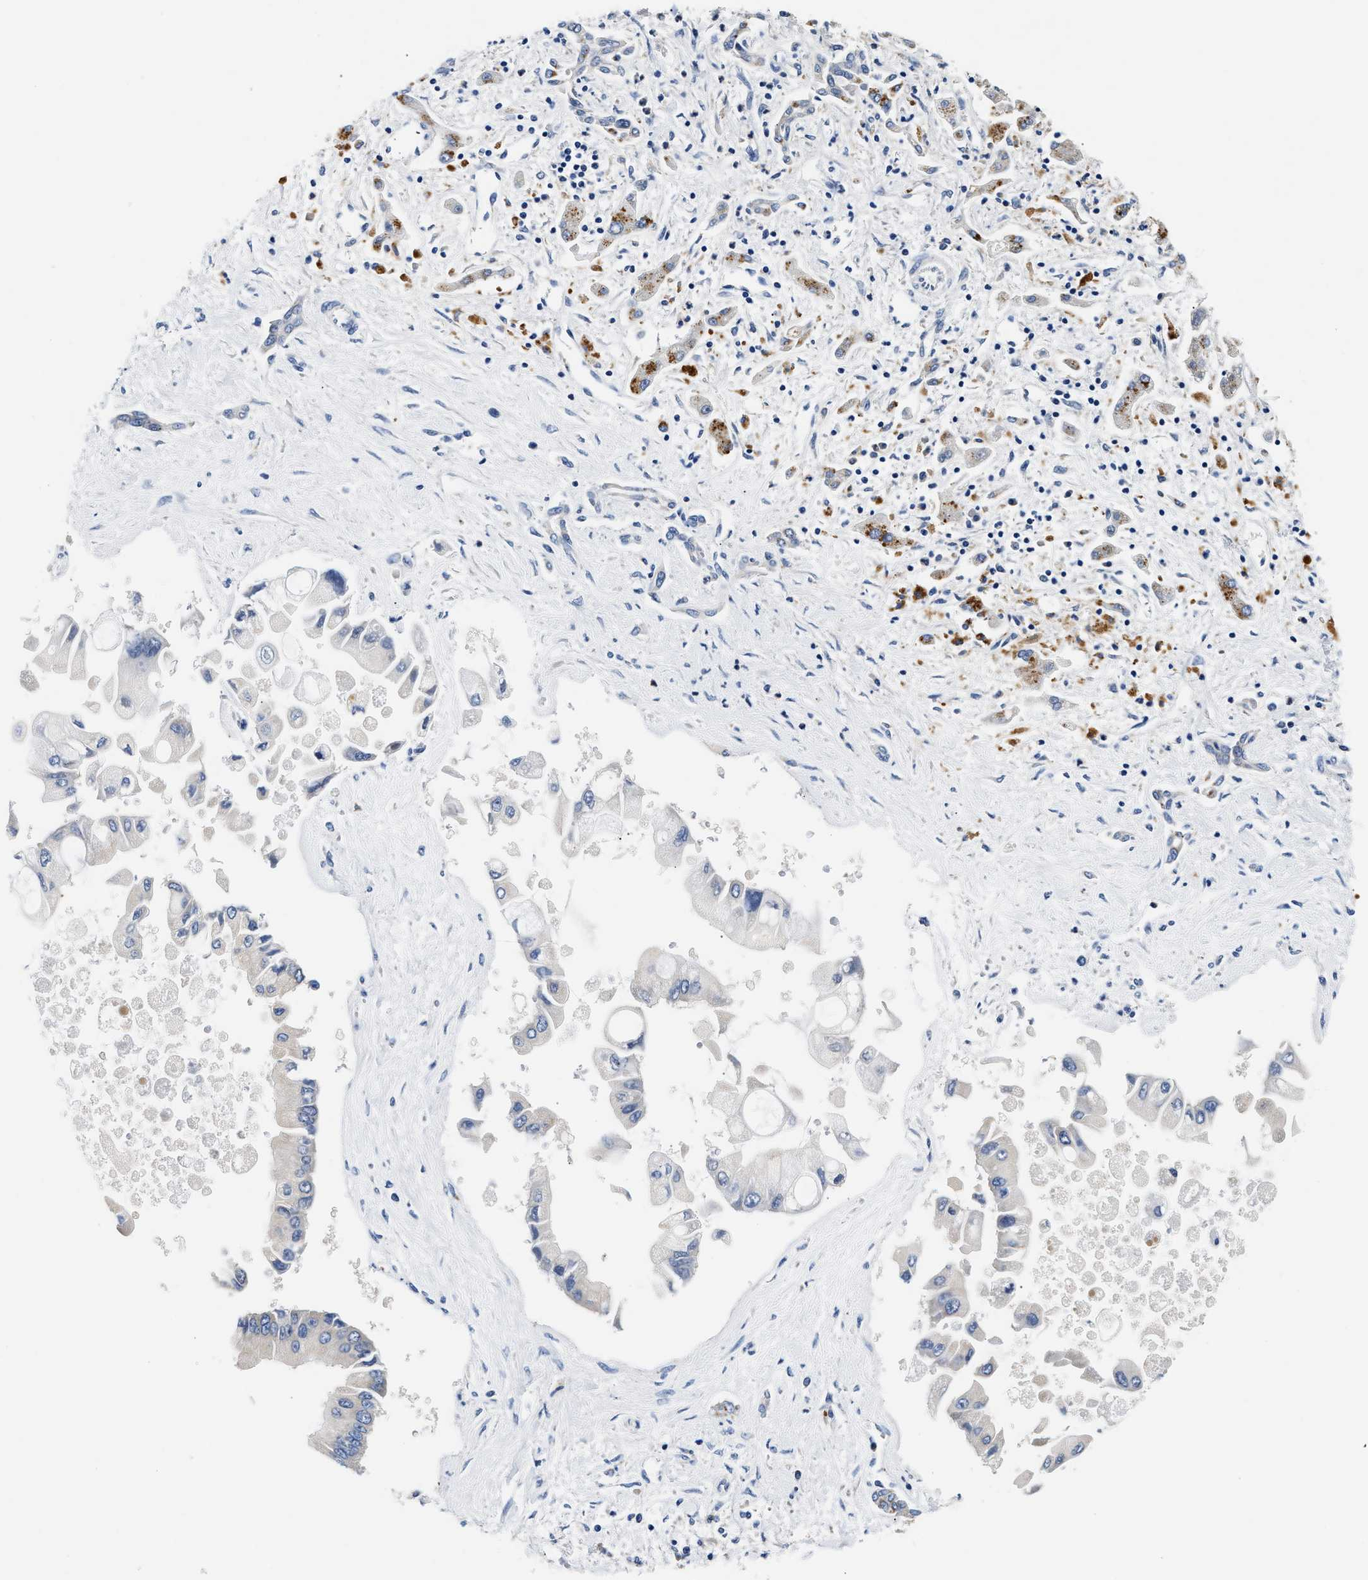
{"staining": {"intensity": "negative", "quantity": "none", "location": "none"}, "tissue": "liver cancer", "cell_type": "Tumor cells", "image_type": "cancer", "snomed": [{"axis": "morphology", "description": "Cholangiocarcinoma"}, {"axis": "topography", "description": "Liver"}], "caption": "This micrograph is of liver cancer (cholangiocarcinoma) stained with IHC to label a protein in brown with the nuclei are counter-stained blue. There is no positivity in tumor cells. The staining was performed using DAB to visualize the protein expression in brown, while the nuclei were stained in blue with hematoxylin (Magnification: 20x).", "gene": "FAM185A", "patient": {"sex": "male", "age": 50}}